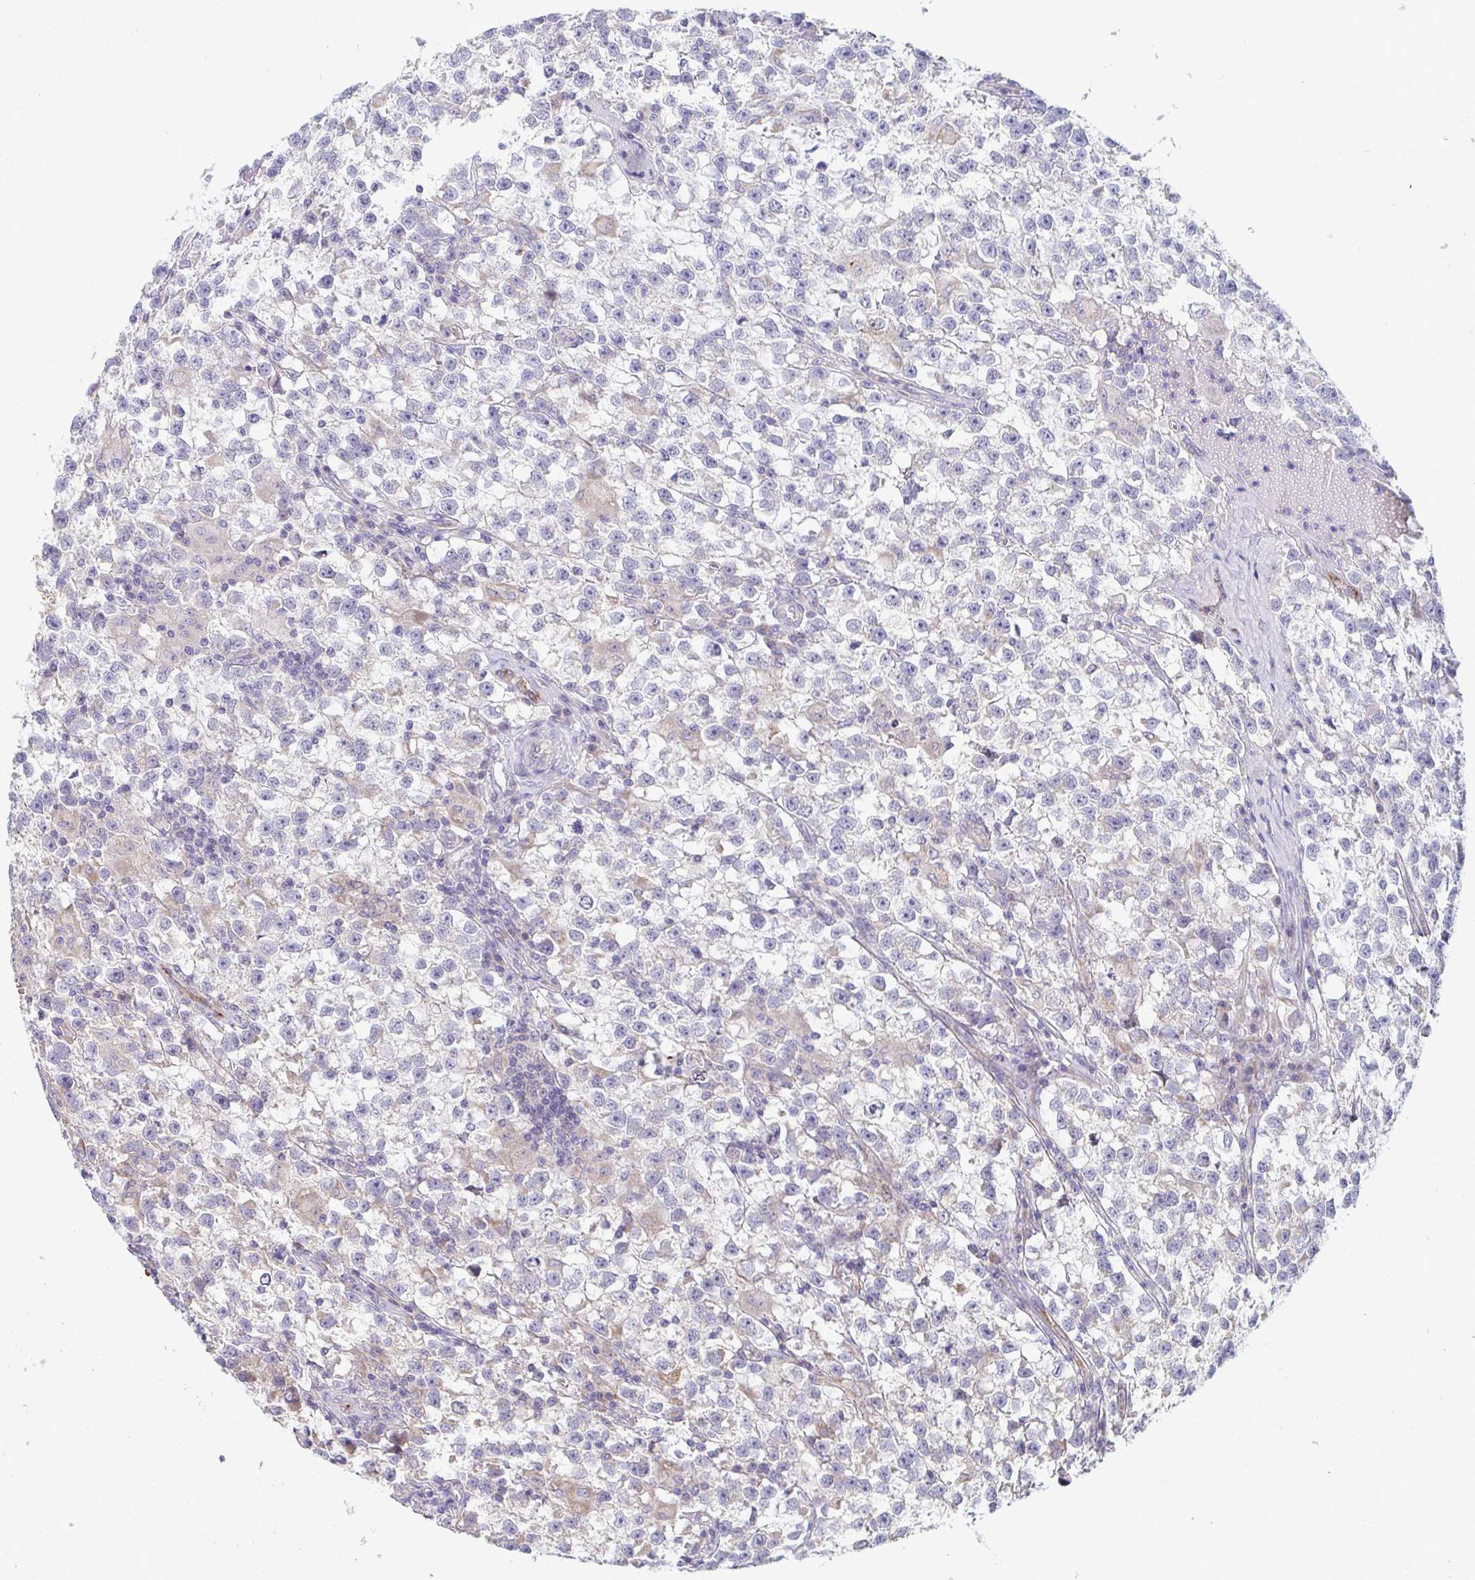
{"staining": {"intensity": "negative", "quantity": "none", "location": "none"}, "tissue": "testis cancer", "cell_type": "Tumor cells", "image_type": "cancer", "snomed": [{"axis": "morphology", "description": "Seminoma, NOS"}, {"axis": "topography", "description": "Testis"}], "caption": "Immunohistochemistry (IHC) photomicrograph of human seminoma (testis) stained for a protein (brown), which exhibits no positivity in tumor cells.", "gene": "IL37", "patient": {"sex": "male", "age": 31}}